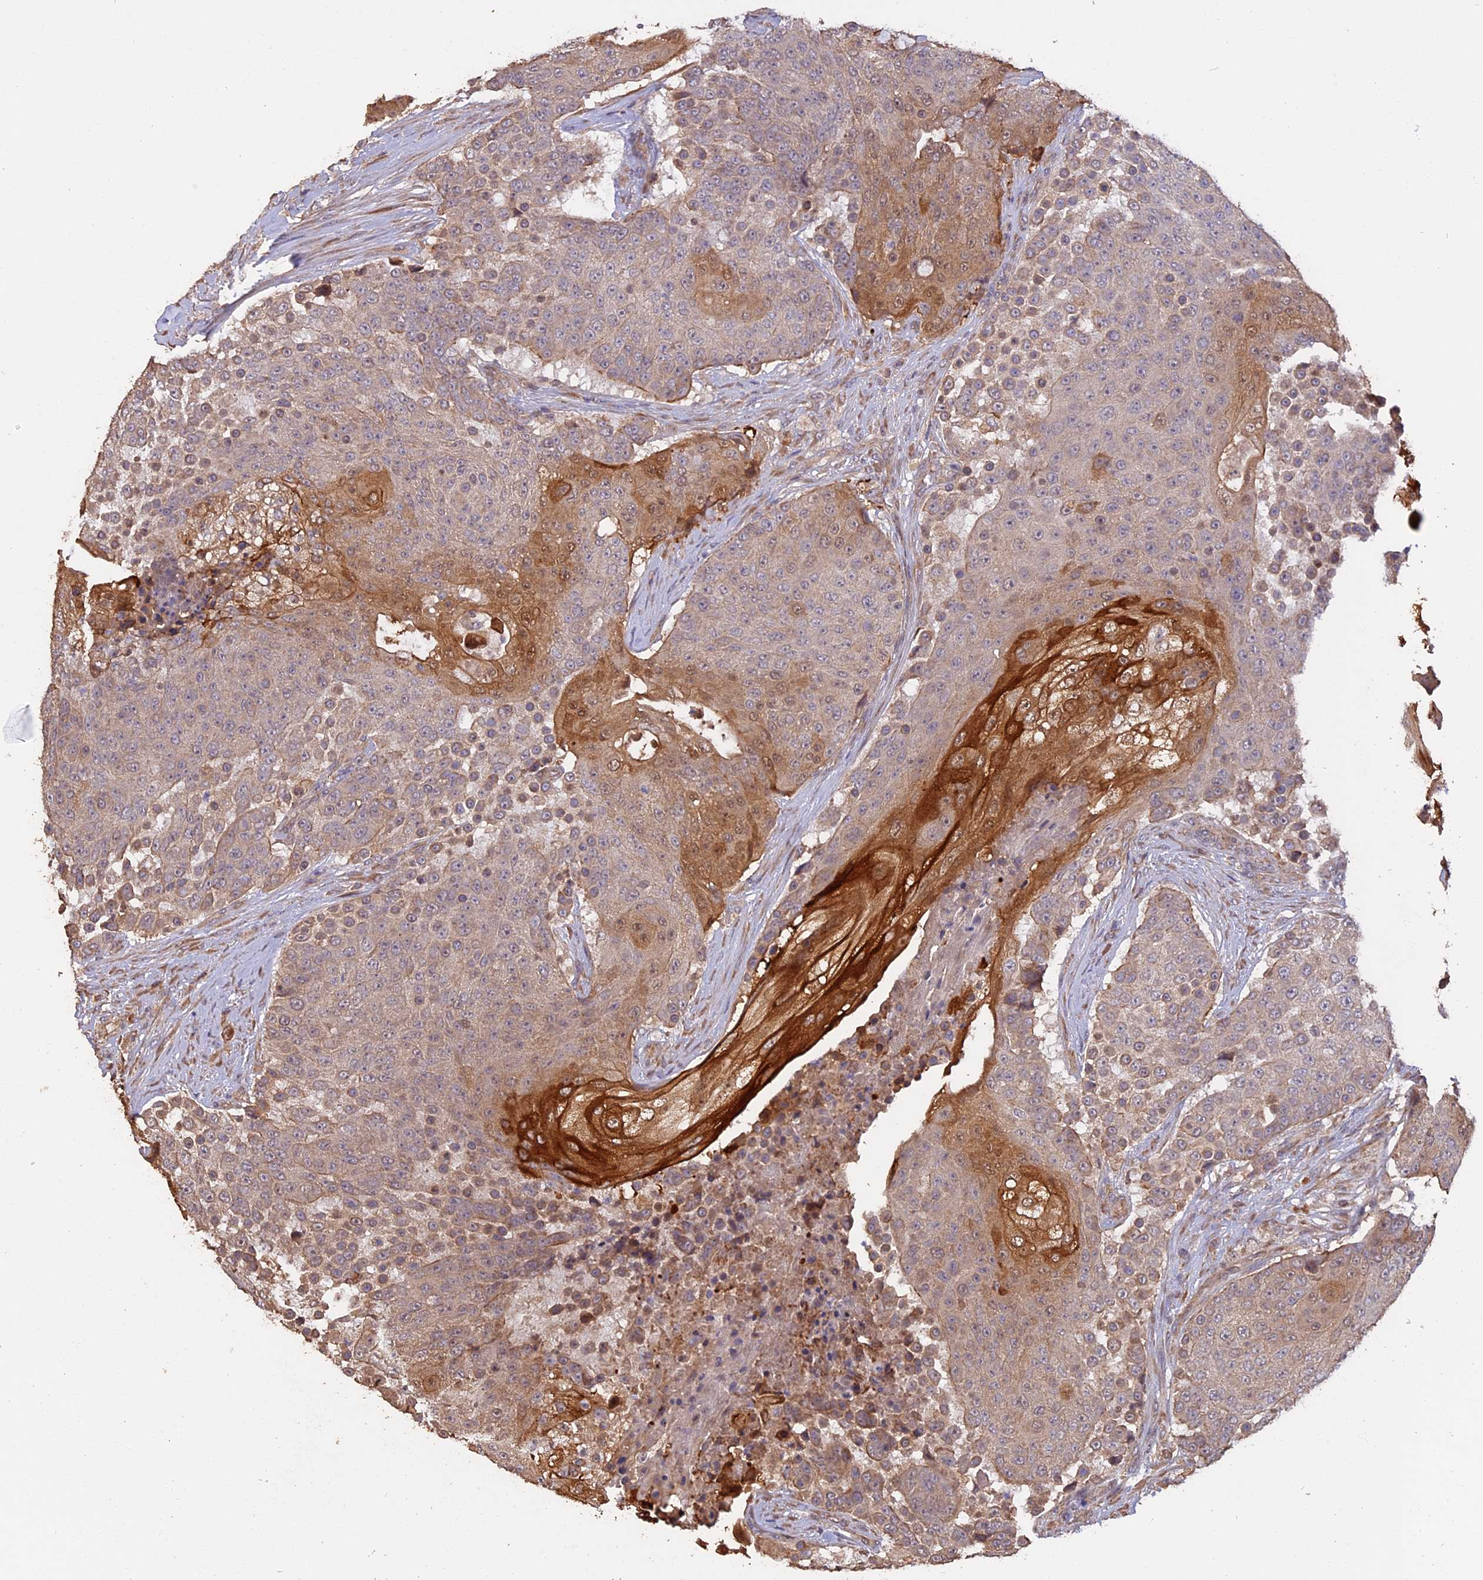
{"staining": {"intensity": "strong", "quantity": "<25%", "location": "cytoplasmic/membranous,nuclear"}, "tissue": "urothelial cancer", "cell_type": "Tumor cells", "image_type": "cancer", "snomed": [{"axis": "morphology", "description": "Urothelial carcinoma, High grade"}, {"axis": "topography", "description": "Urinary bladder"}], "caption": "Protein expression analysis of high-grade urothelial carcinoma demonstrates strong cytoplasmic/membranous and nuclear positivity in about <25% of tumor cells.", "gene": "RASAL1", "patient": {"sex": "female", "age": 63}}